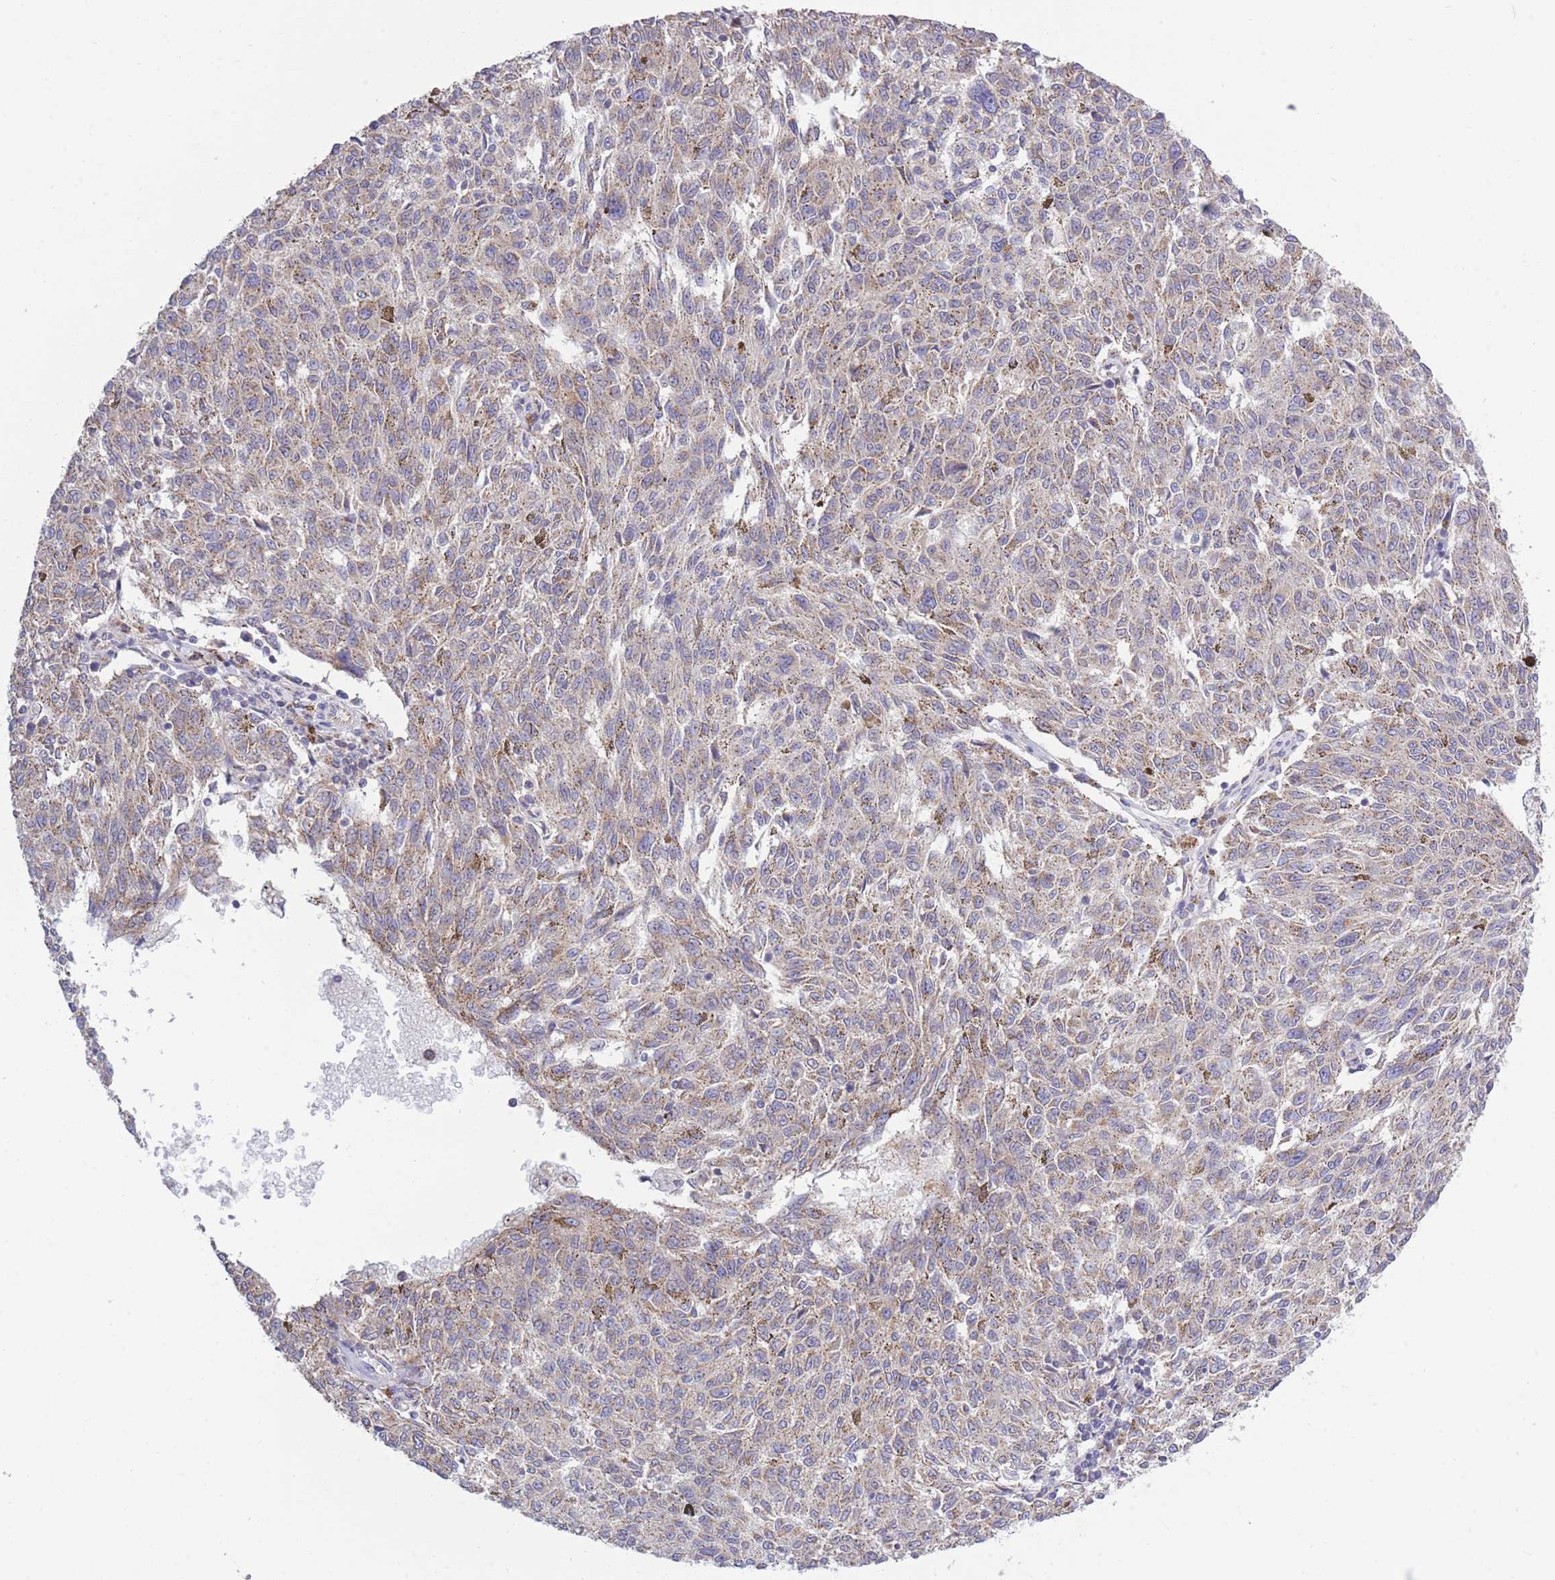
{"staining": {"intensity": "moderate", "quantity": "25%-75%", "location": "cytoplasmic/membranous"}, "tissue": "melanoma", "cell_type": "Tumor cells", "image_type": "cancer", "snomed": [{"axis": "morphology", "description": "Malignant melanoma, NOS"}, {"axis": "topography", "description": "Skin"}], "caption": "DAB immunohistochemical staining of human melanoma displays moderate cytoplasmic/membranous protein staining in approximately 25%-75% of tumor cells.", "gene": "COPG2", "patient": {"sex": "female", "age": 72}}